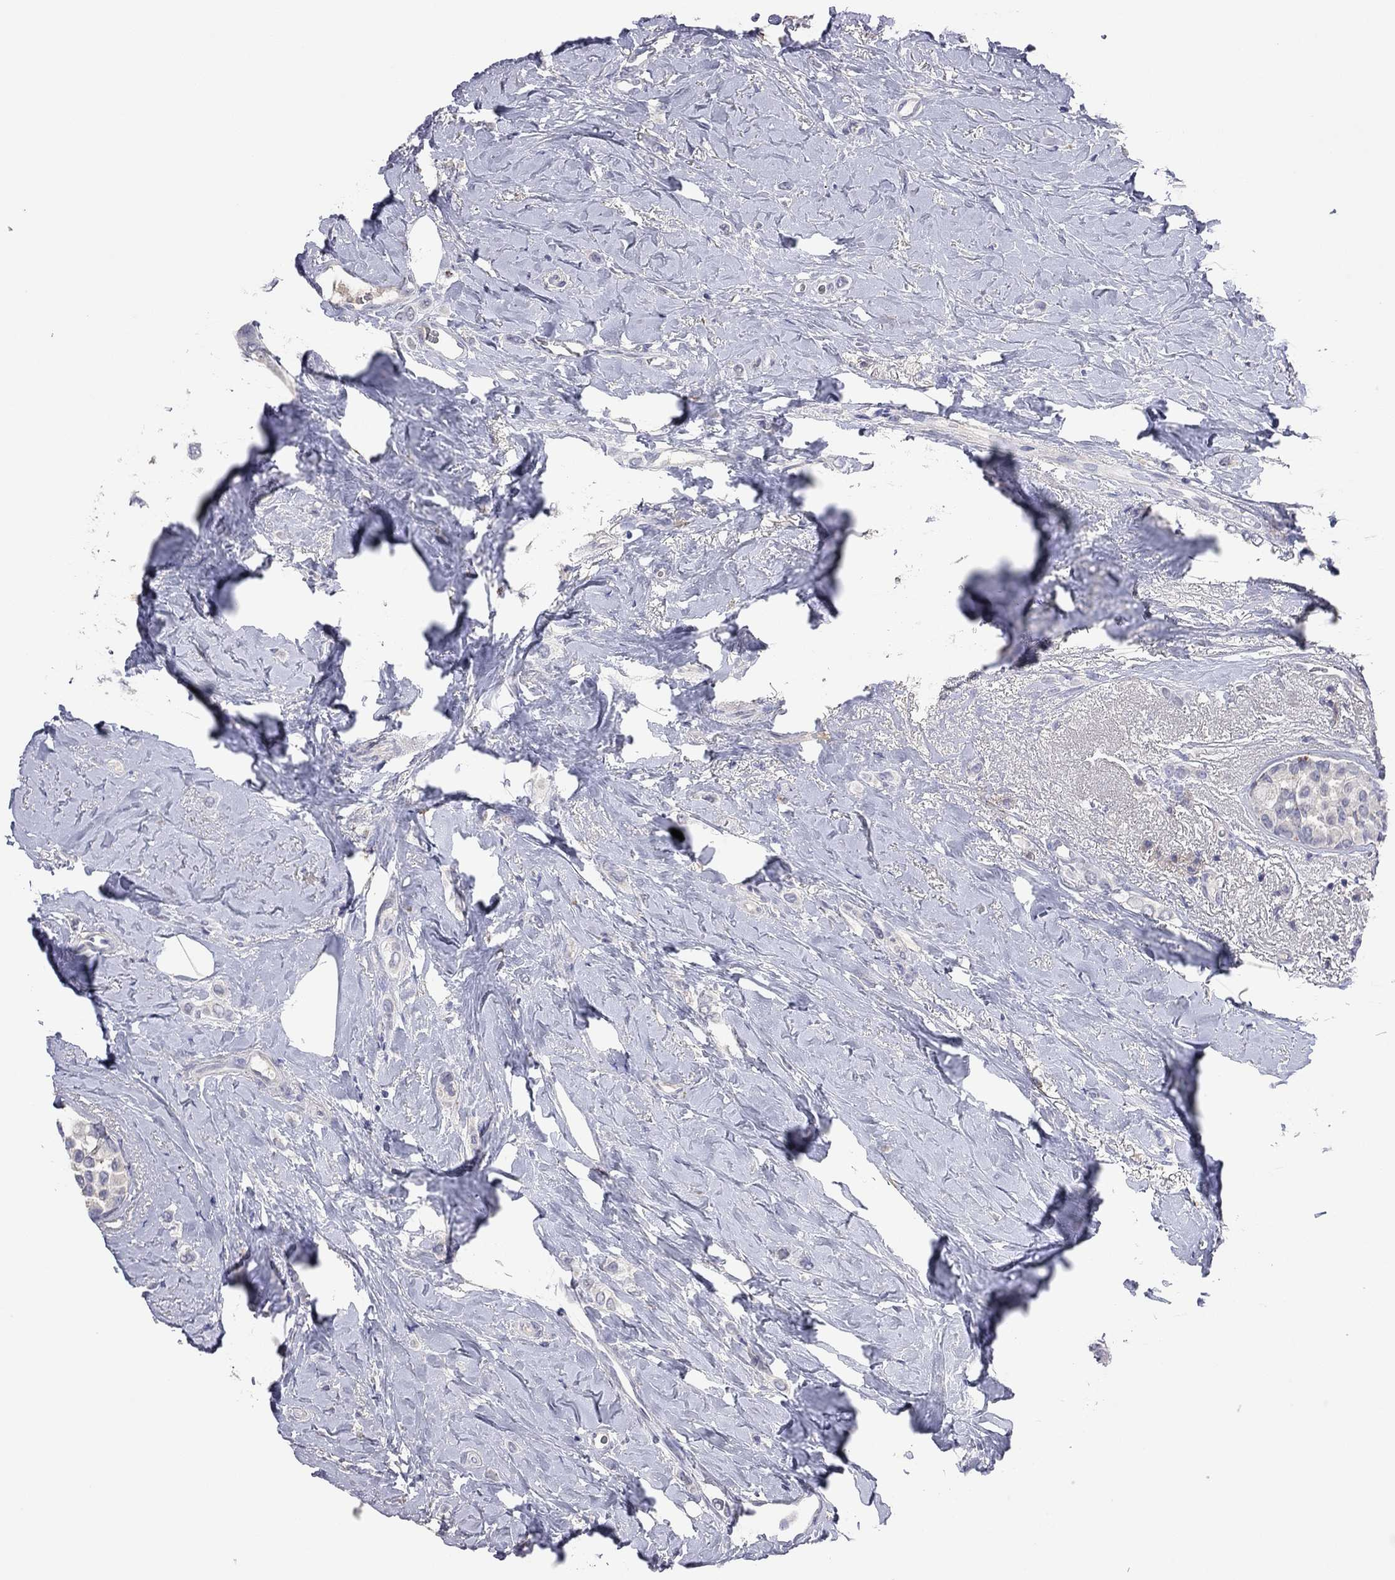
{"staining": {"intensity": "negative", "quantity": "none", "location": "none"}, "tissue": "breast cancer", "cell_type": "Tumor cells", "image_type": "cancer", "snomed": [{"axis": "morphology", "description": "Lobular carcinoma"}, {"axis": "topography", "description": "Breast"}], "caption": "A photomicrograph of breast cancer (lobular carcinoma) stained for a protein reveals no brown staining in tumor cells. (DAB (3,3'-diaminobenzidine) immunohistochemistry visualized using brightfield microscopy, high magnification).", "gene": "MMP13", "patient": {"sex": "female", "age": 66}}